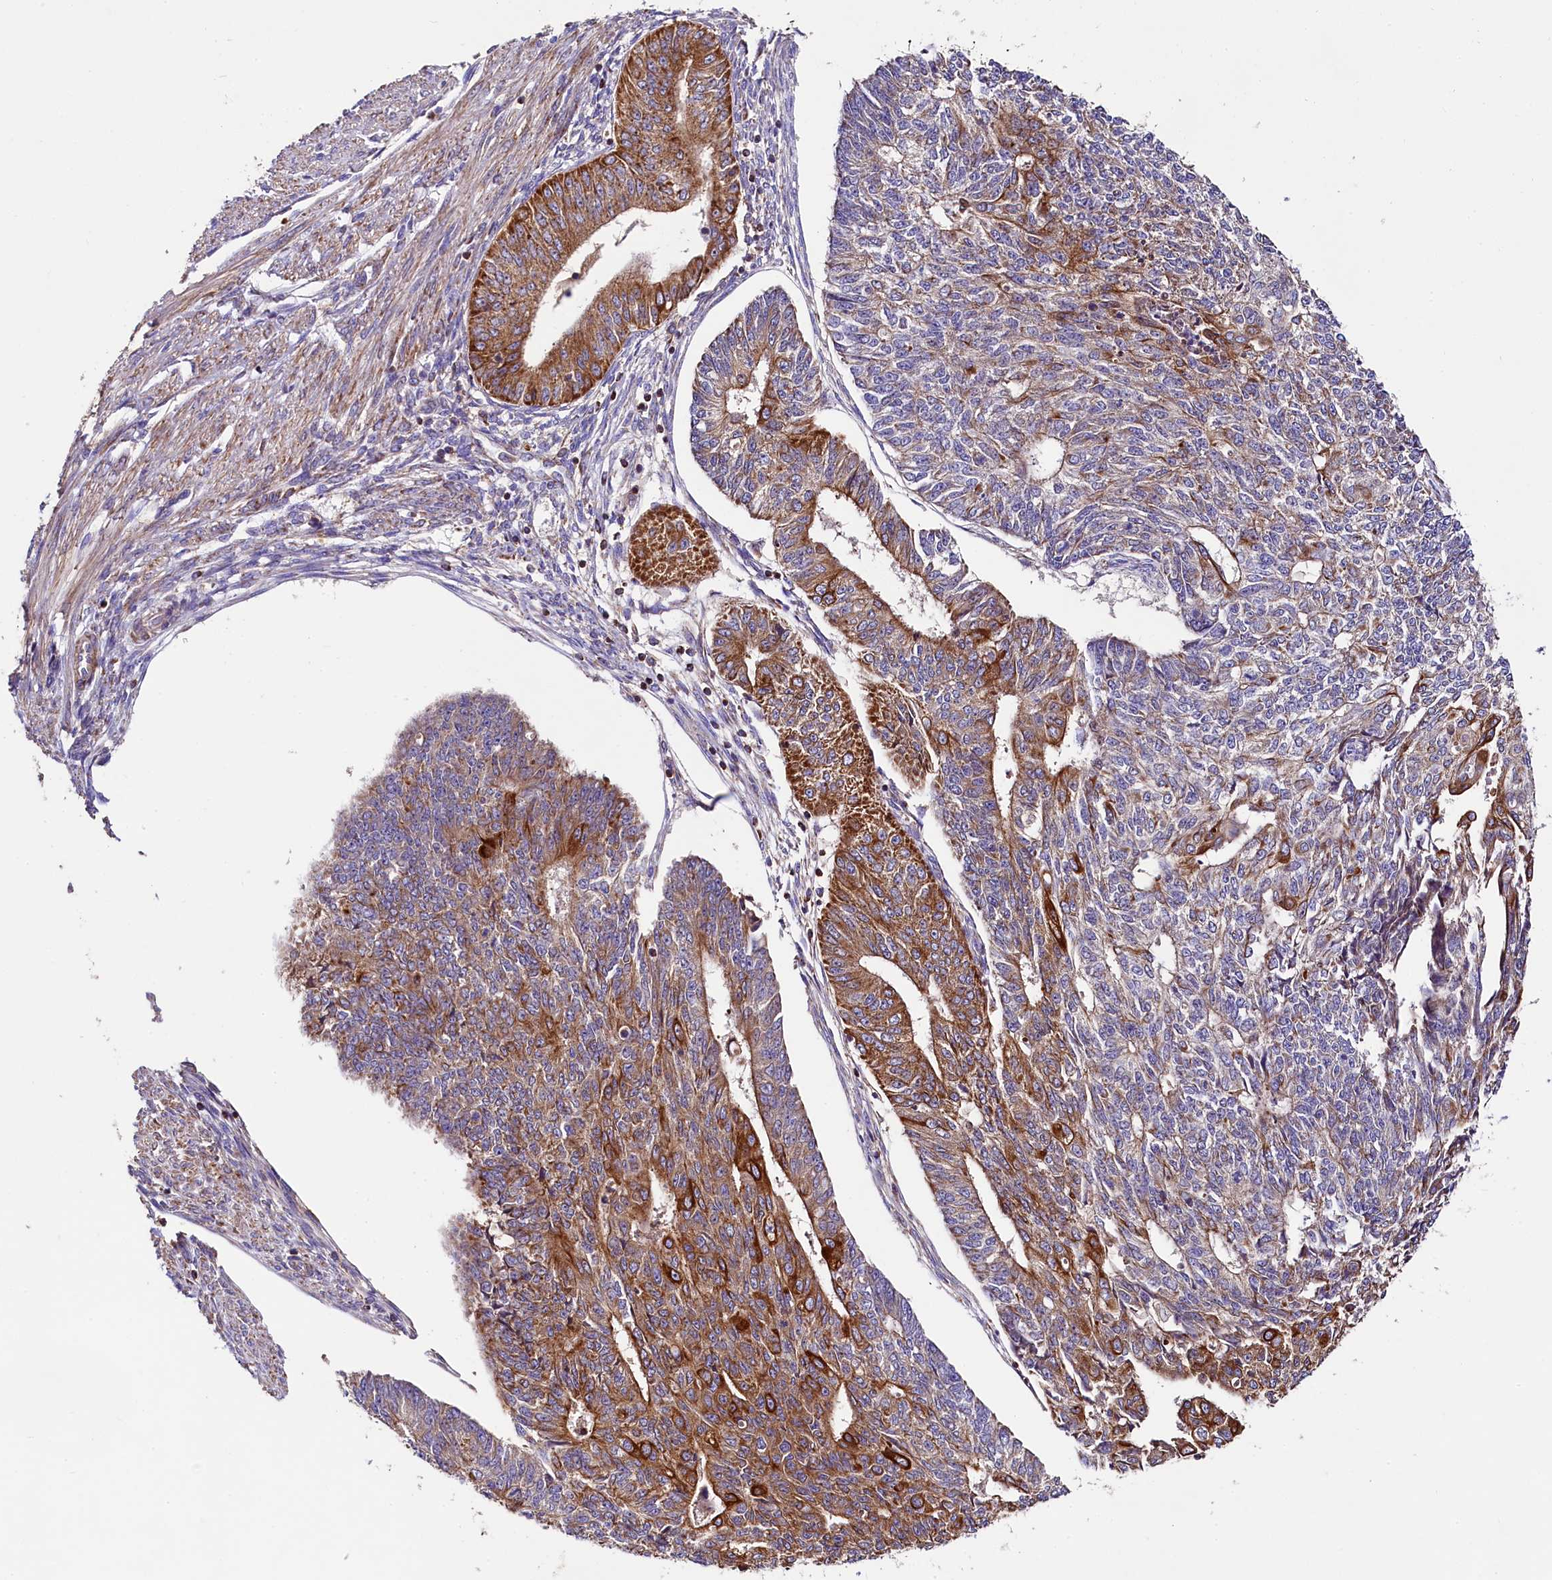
{"staining": {"intensity": "strong", "quantity": "25%-75%", "location": "cytoplasmic/membranous"}, "tissue": "endometrial cancer", "cell_type": "Tumor cells", "image_type": "cancer", "snomed": [{"axis": "morphology", "description": "Adenocarcinoma, NOS"}, {"axis": "topography", "description": "Endometrium"}], "caption": "Immunohistochemical staining of human endometrial cancer (adenocarcinoma) demonstrates high levels of strong cytoplasmic/membranous protein staining in approximately 25%-75% of tumor cells.", "gene": "CLYBL", "patient": {"sex": "female", "age": 32}}